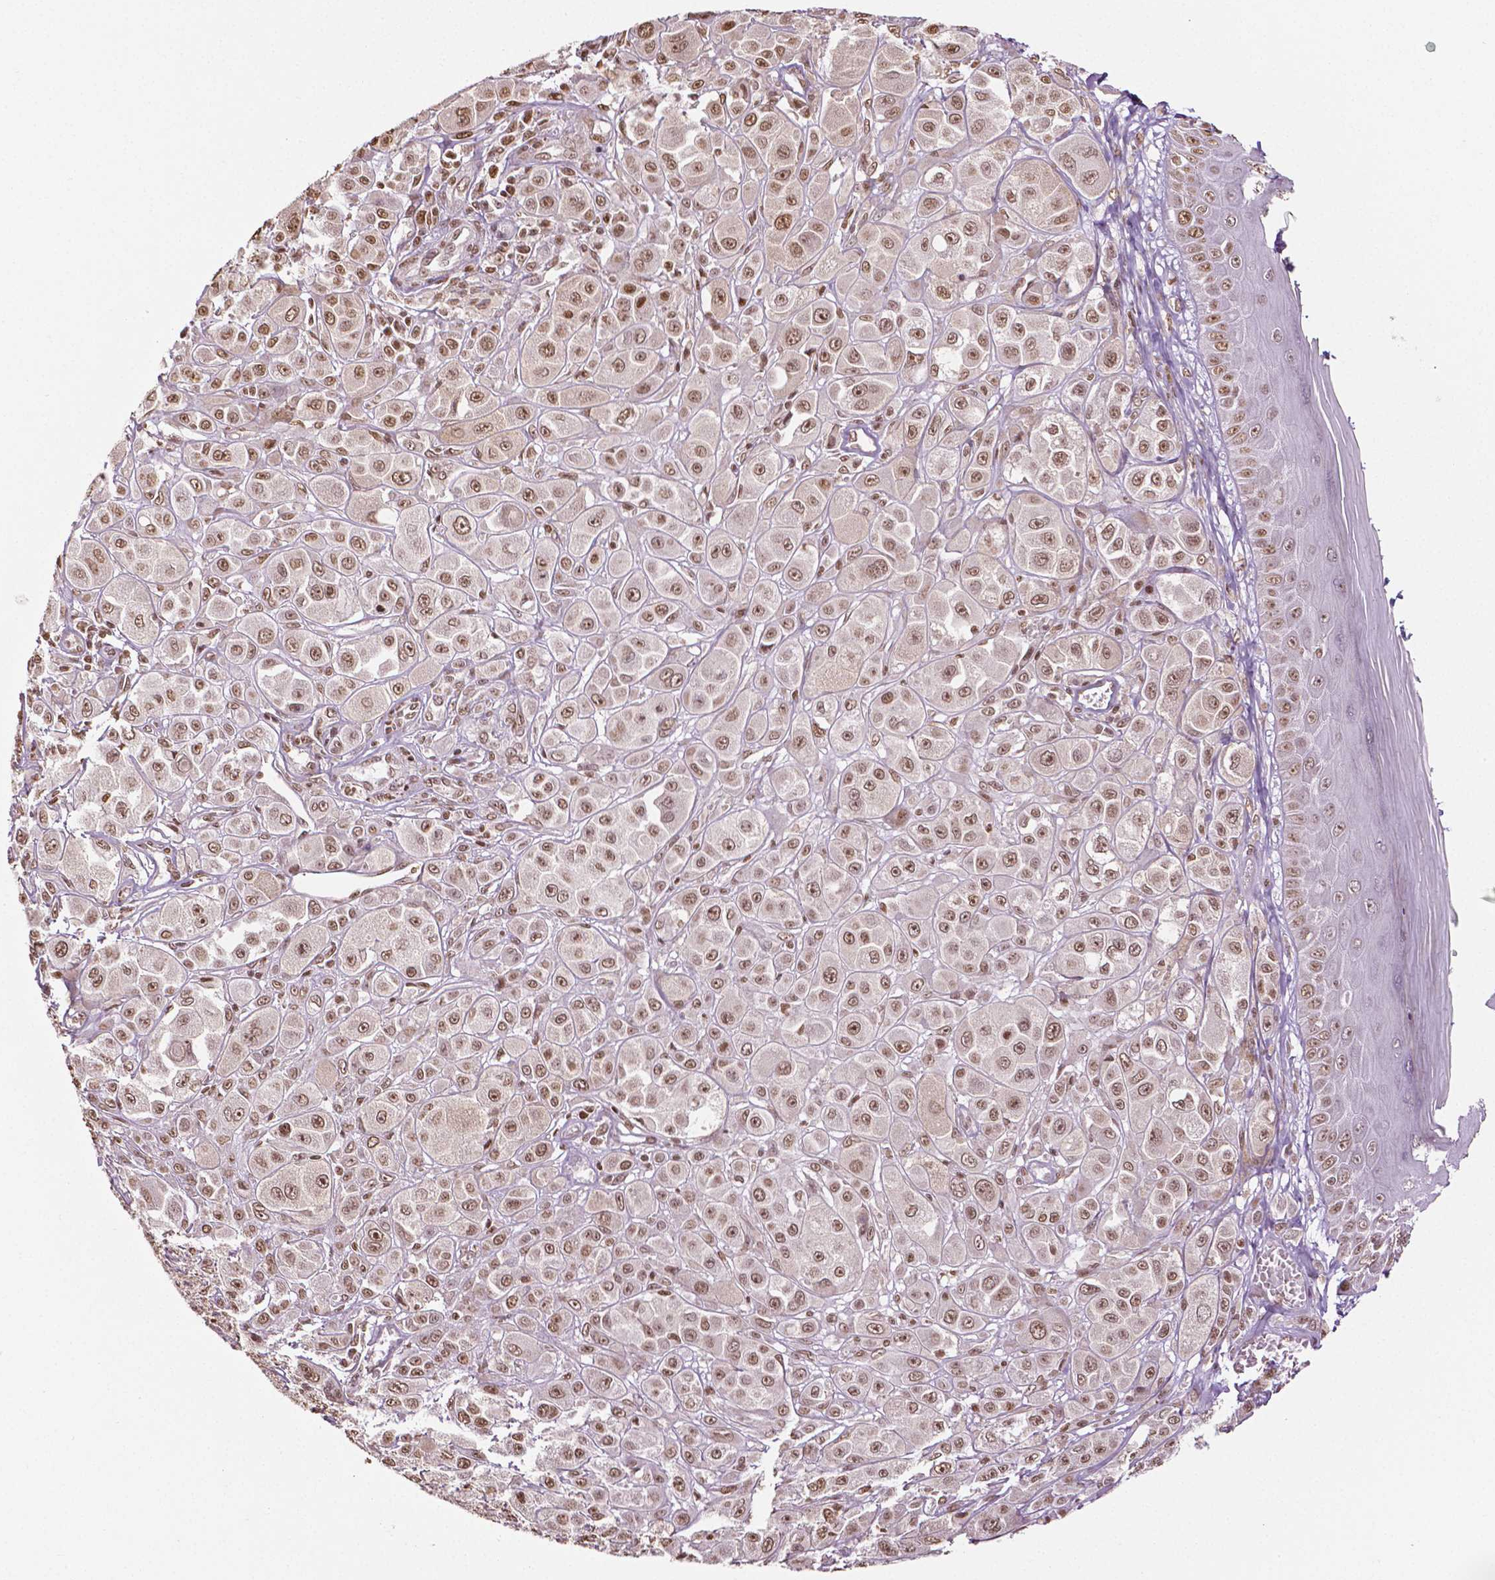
{"staining": {"intensity": "moderate", "quantity": ">75%", "location": "nuclear"}, "tissue": "melanoma", "cell_type": "Tumor cells", "image_type": "cancer", "snomed": [{"axis": "morphology", "description": "Malignant melanoma, NOS"}, {"axis": "topography", "description": "Skin"}], "caption": "Immunohistochemical staining of malignant melanoma shows medium levels of moderate nuclear protein expression in approximately >75% of tumor cells.", "gene": "DEK", "patient": {"sex": "male", "age": 67}}